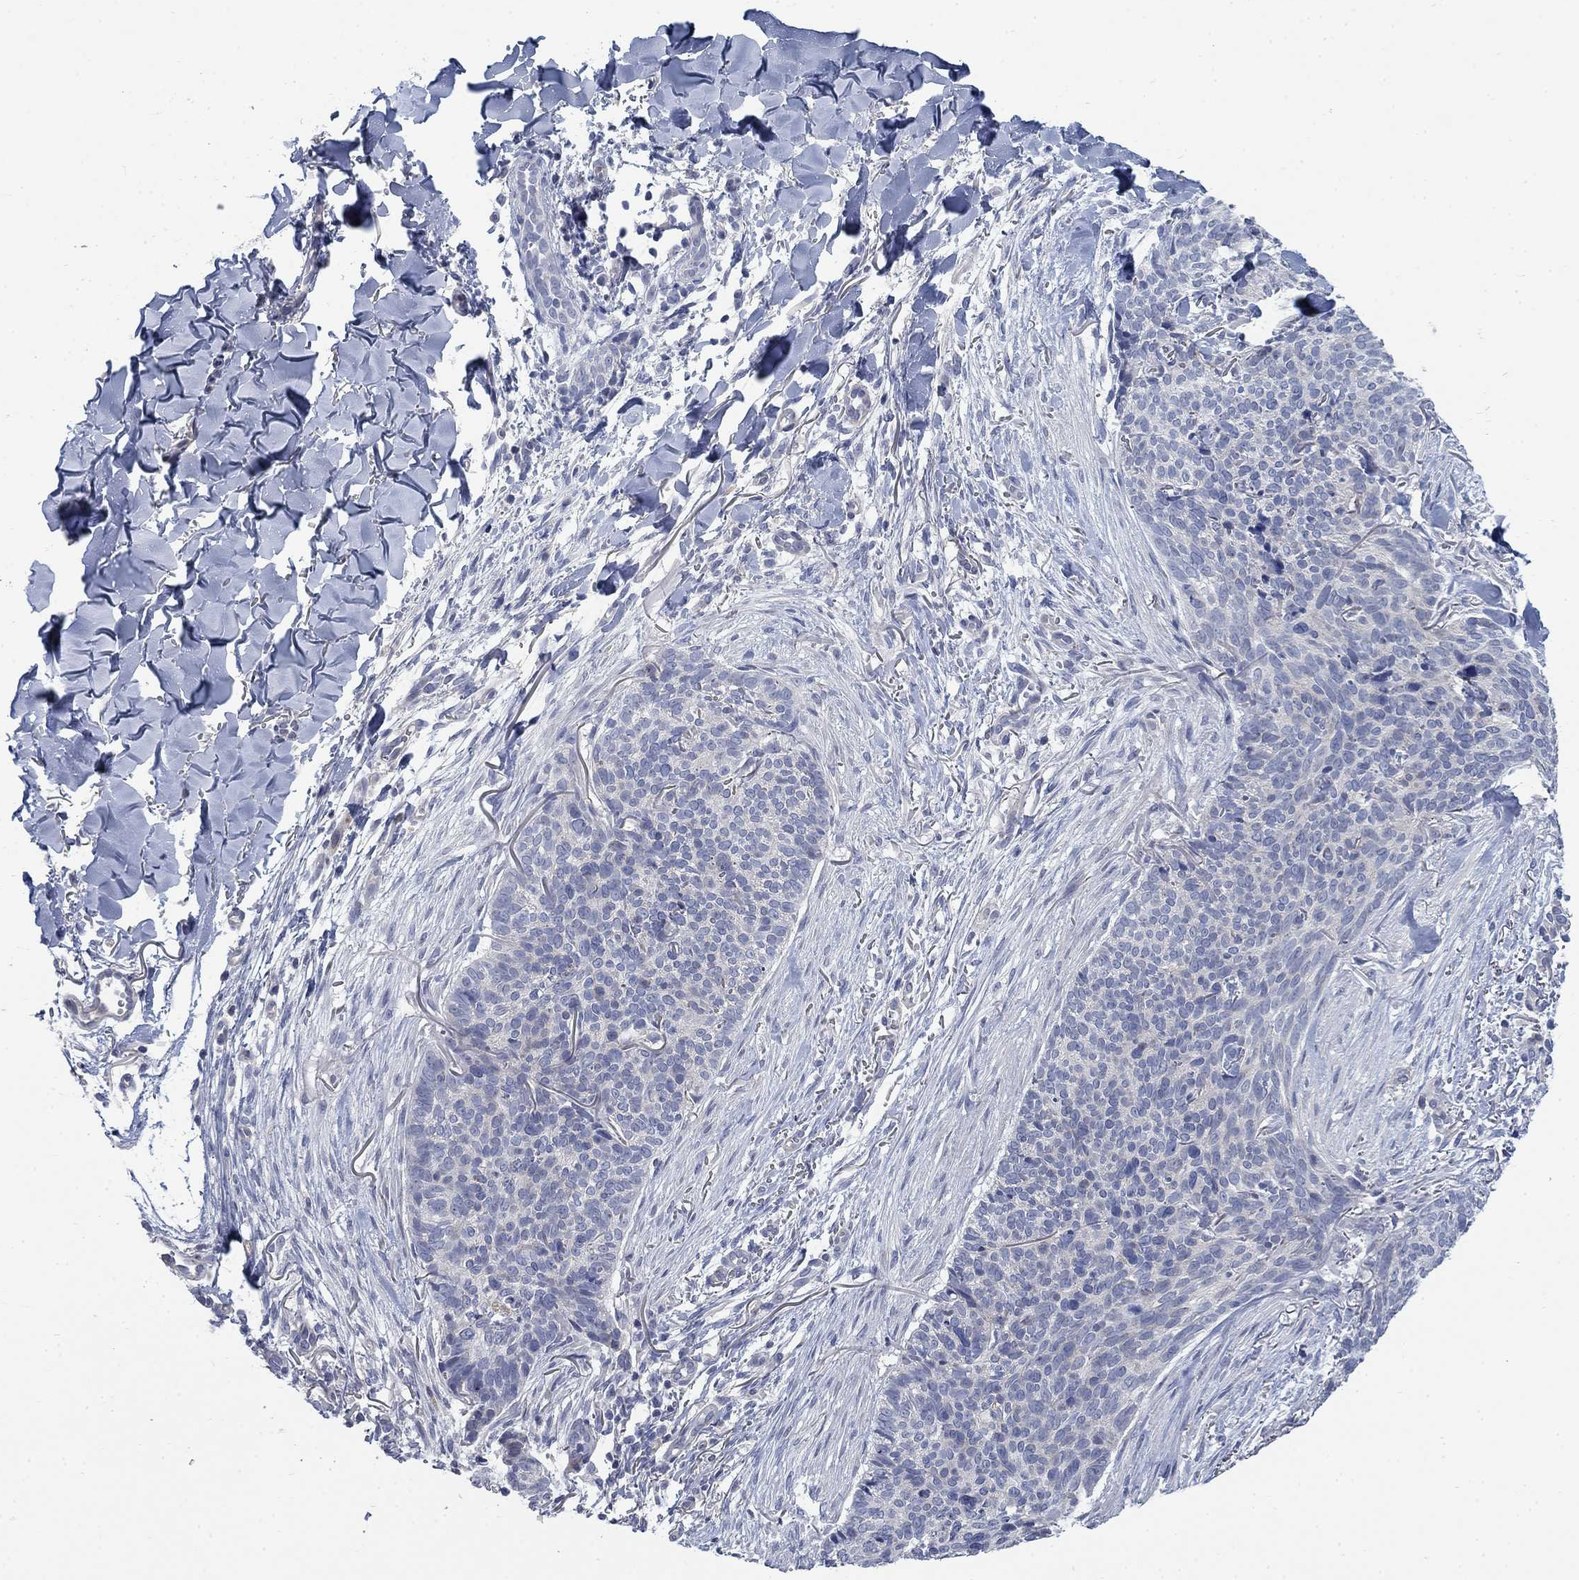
{"staining": {"intensity": "weak", "quantity": "<25%", "location": "cytoplasmic/membranous"}, "tissue": "skin cancer", "cell_type": "Tumor cells", "image_type": "cancer", "snomed": [{"axis": "morphology", "description": "Basal cell carcinoma"}, {"axis": "topography", "description": "Skin"}], "caption": "A high-resolution image shows immunohistochemistry (IHC) staining of skin basal cell carcinoma, which shows no significant positivity in tumor cells.", "gene": "DNER", "patient": {"sex": "male", "age": 64}}